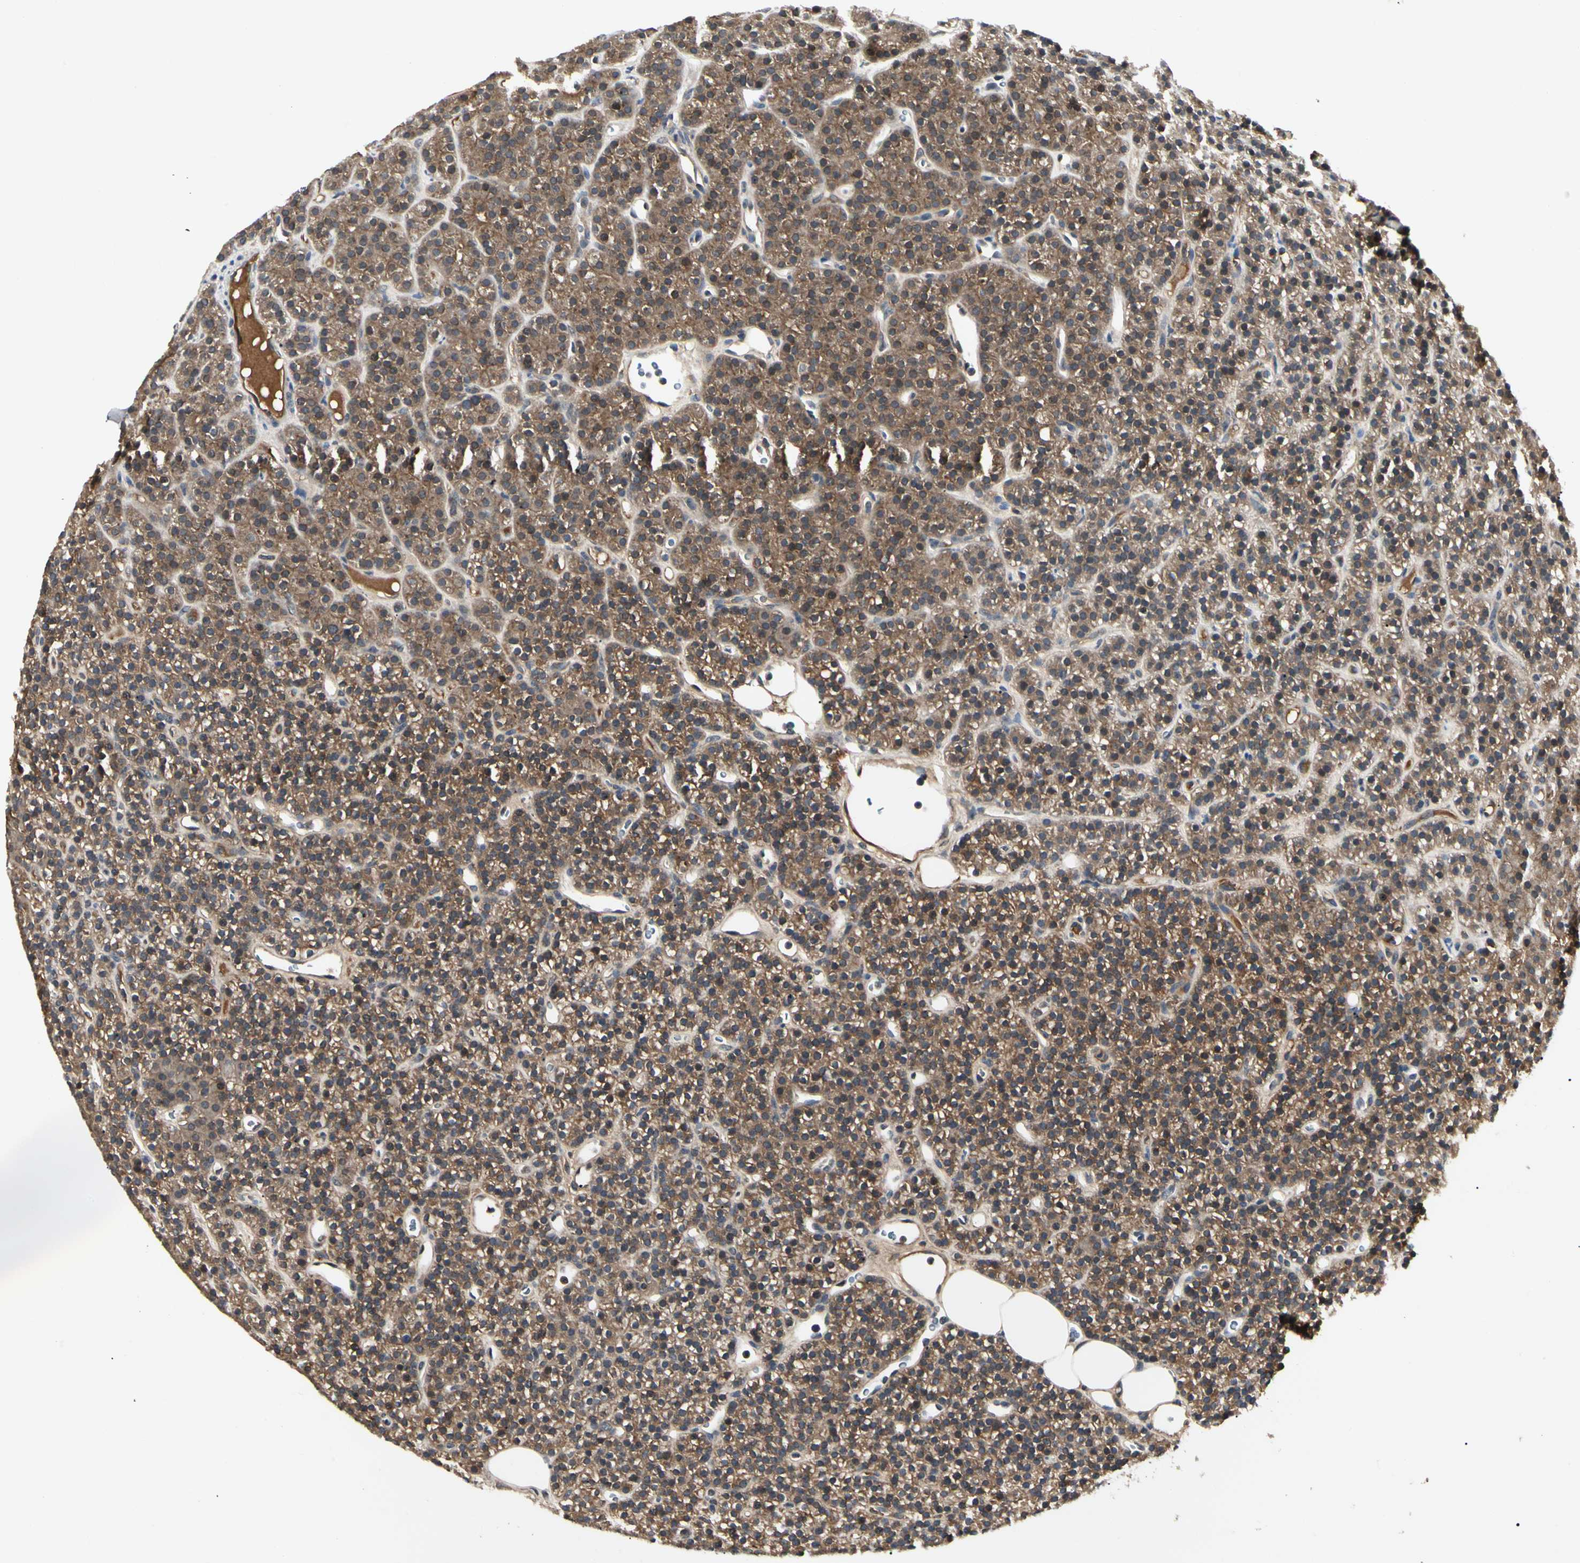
{"staining": {"intensity": "strong", "quantity": ">75%", "location": "cytoplasmic/membranous"}, "tissue": "parathyroid gland", "cell_type": "Glandular cells", "image_type": "normal", "snomed": [{"axis": "morphology", "description": "Normal tissue, NOS"}, {"axis": "morphology", "description": "Hyperplasia, NOS"}, {"axis": "topography", "description": "Parathyroid gland"}], "caption": "Strong cytoplasmic/membranous positivity is appreciated in approximately >75% of glandular cells in normal parathyroid gland.", "gene": "RNF14", "patient": {"sex": "male", "age": 44}}